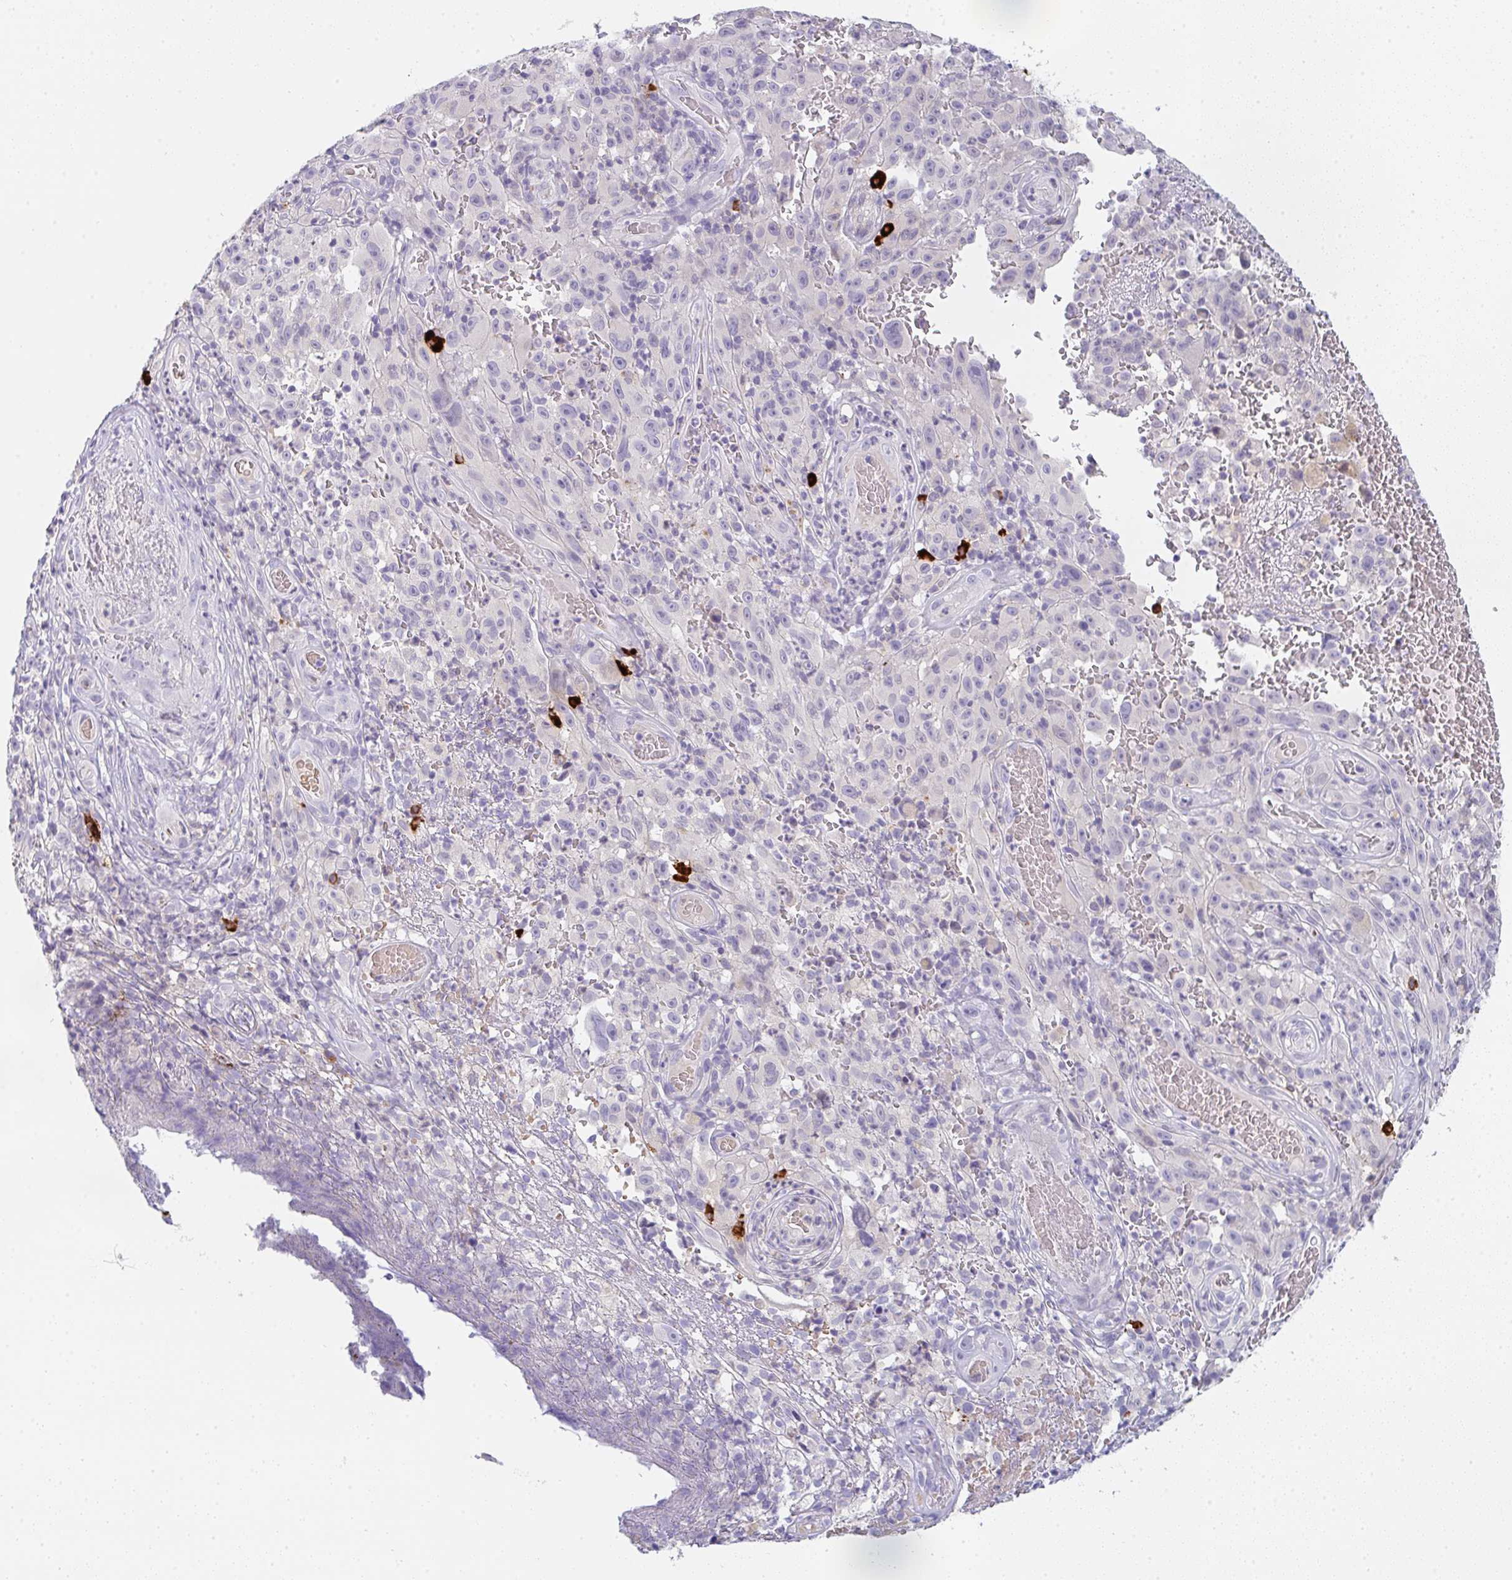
{"staining": {"intensity": "negative", "quantity": "none", "location": "none"}, "tissue": "melanoma", "cell_type": "Tumor cells", "image_type": "cancer", "snomed": [{"axis": "morphology", "description": "Malignant melanoma, NOS"}, {"axis": "topography", "description": "Skin"}], "caption": "This is a photomicrograph of IHC staining of melanoma, which shows no staining in tumor cells.", "gene": "CACNA1S", "patient": {"sex": "female", "age": 82}}